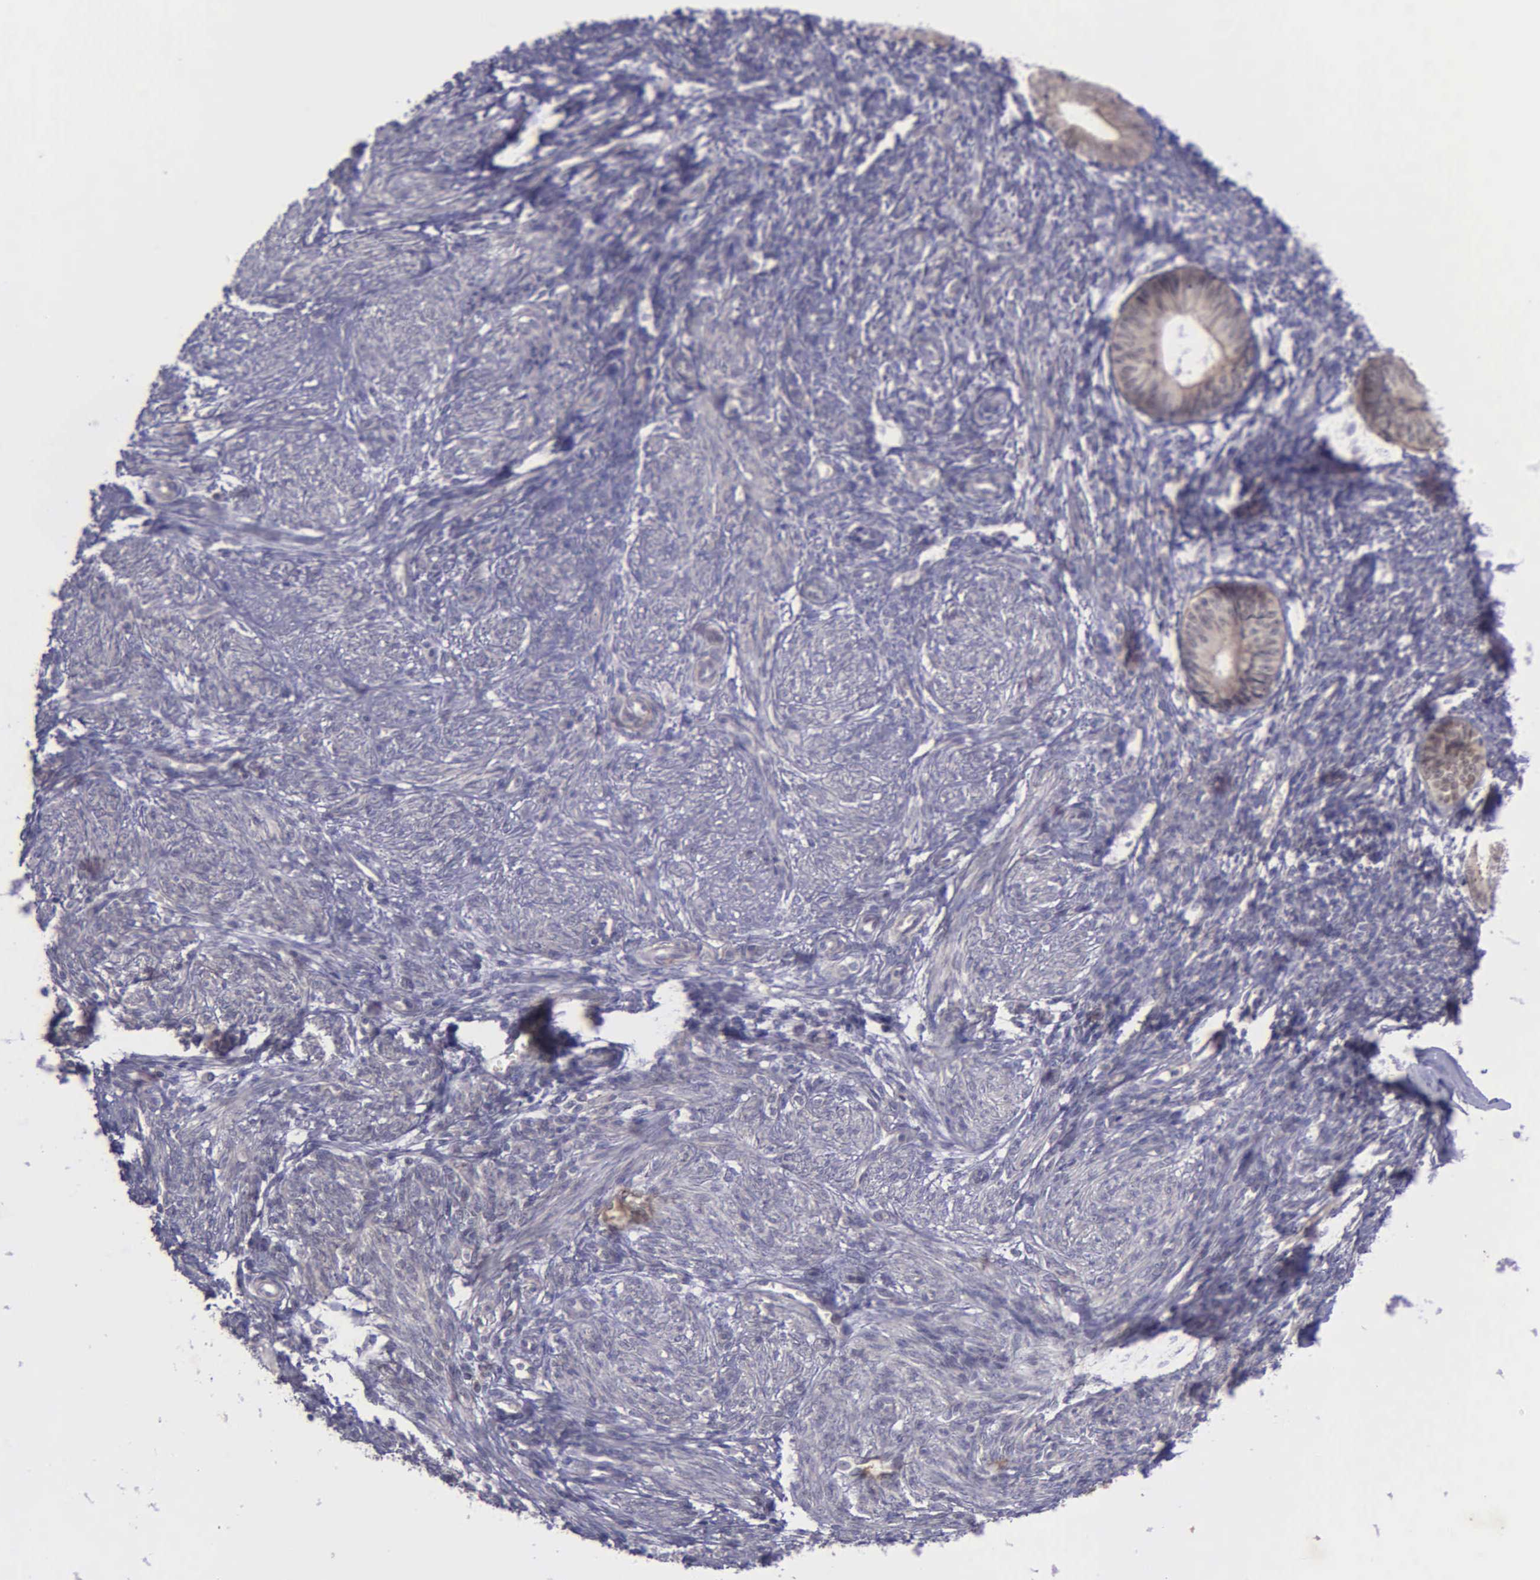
{"staining": {"intensity": "negative", "quantity": "none", "location": "none"}, "tissue": "endometrium", "cell_type": "Cells in endometrial stroma", "image_type": "normal", "snomed": [{"axis": "morphology", "description": "Normal tissue, NOS"}, {"axis": "topography", "description": "Endometrium"}], "caption": "Immunohistochemistry (IHC) histopathology image of unremarkable endometrium: endometrium stained with DAB (3,3'-diaminobenzidine) displays no significant protein expression in cells in endometrial stroma.", "gene": "MICAL3", "patient": {"sex": "female", "age": 82}}